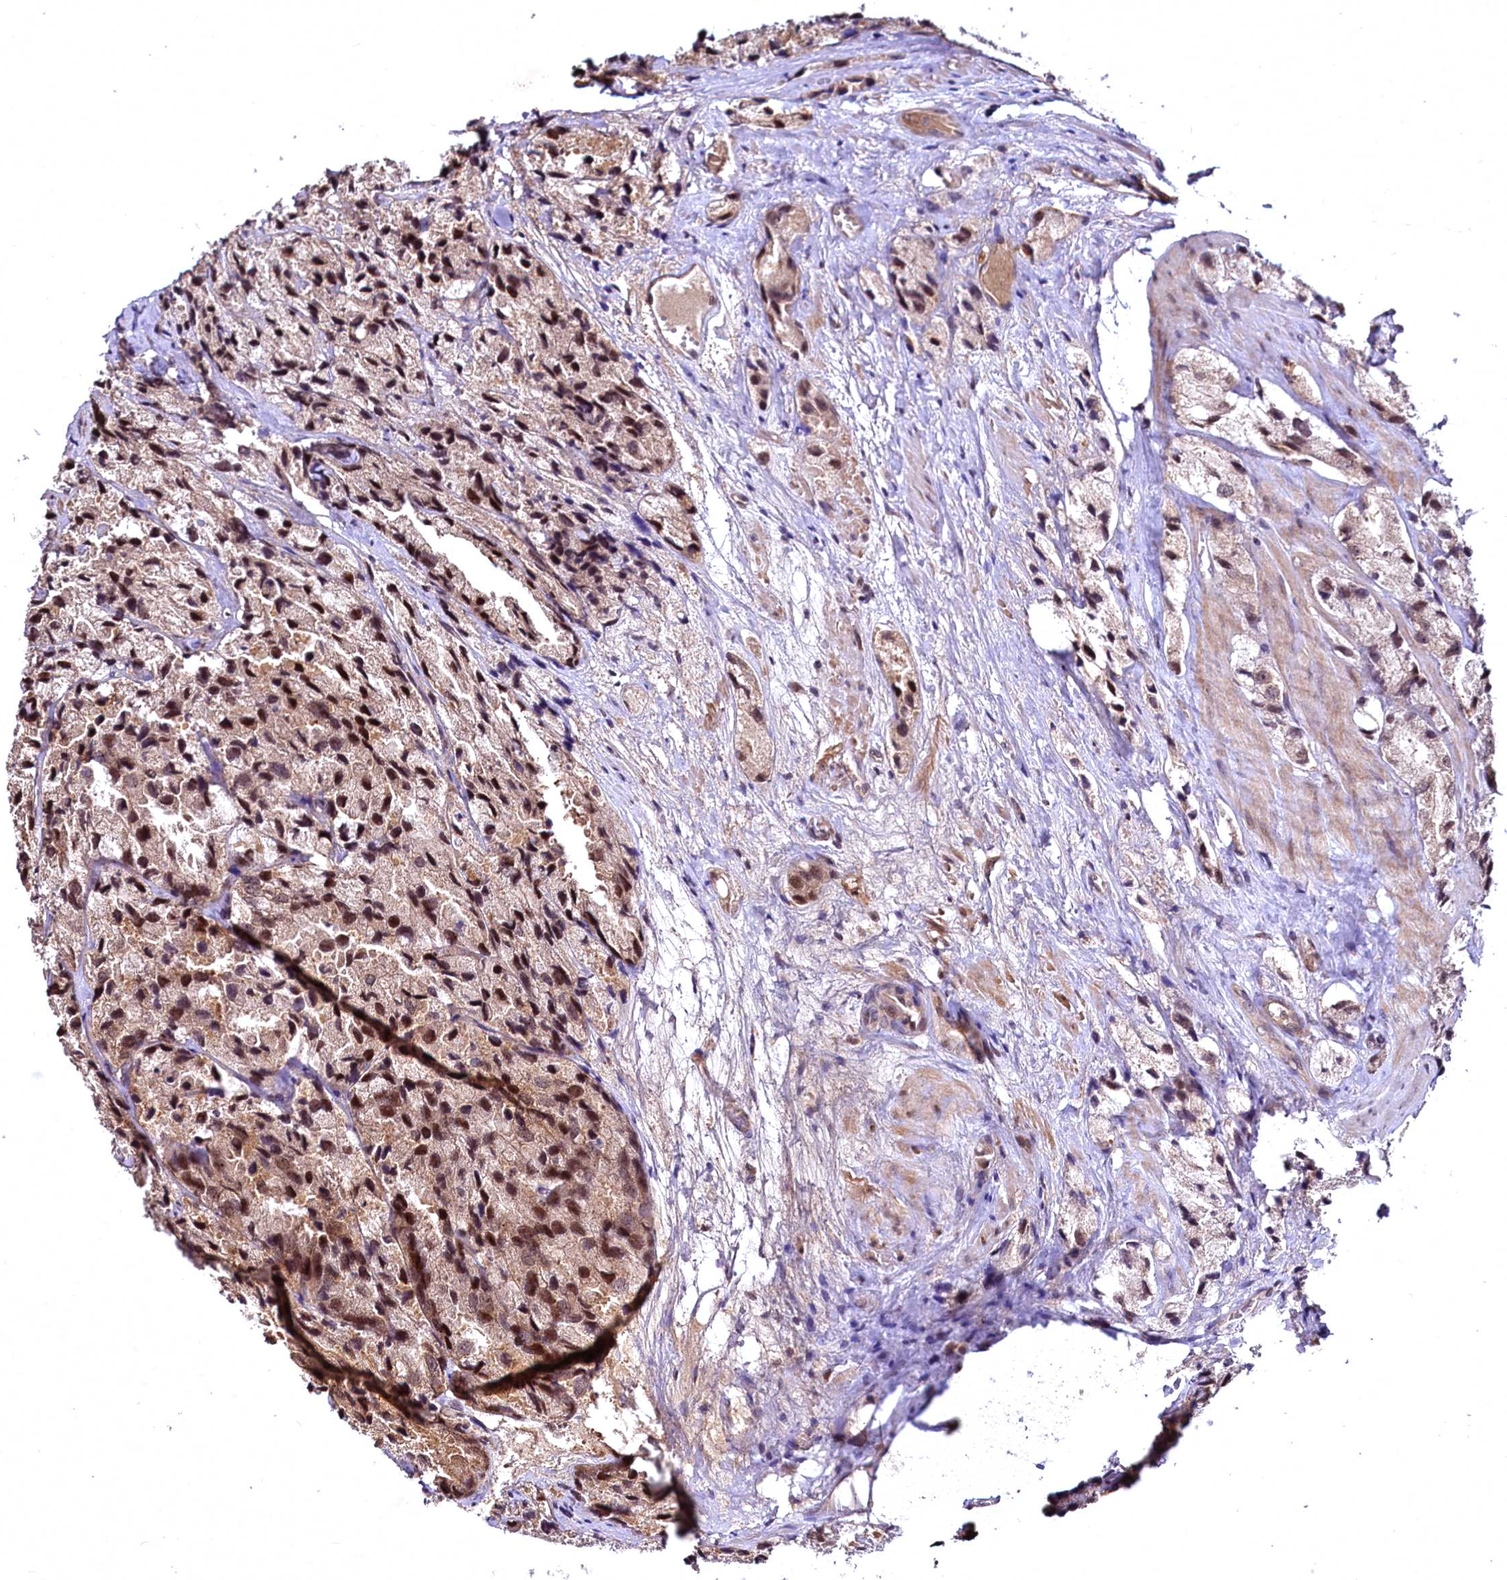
{"staining": {"intensity": "moderate", "quantity": "25%-75%", "location": "cytoplasmic/membranous,nuclear"}, "tissue": "prostate cancer", "cell_type": "Tumor cells", "image_type": "cancer", "snomed": [{"axis": "morphology", "description": "Adenocarcinoma, High grade"}, {"axis": "topography", "description": "Prostate"}], "caption": "Human prostate adenocarcinoma (high-grade) stained with a protein marker displays moderate staining in tumor cells.", "gene": "N4BP2L1", "patient": {"sex": "male", "age": 66}}